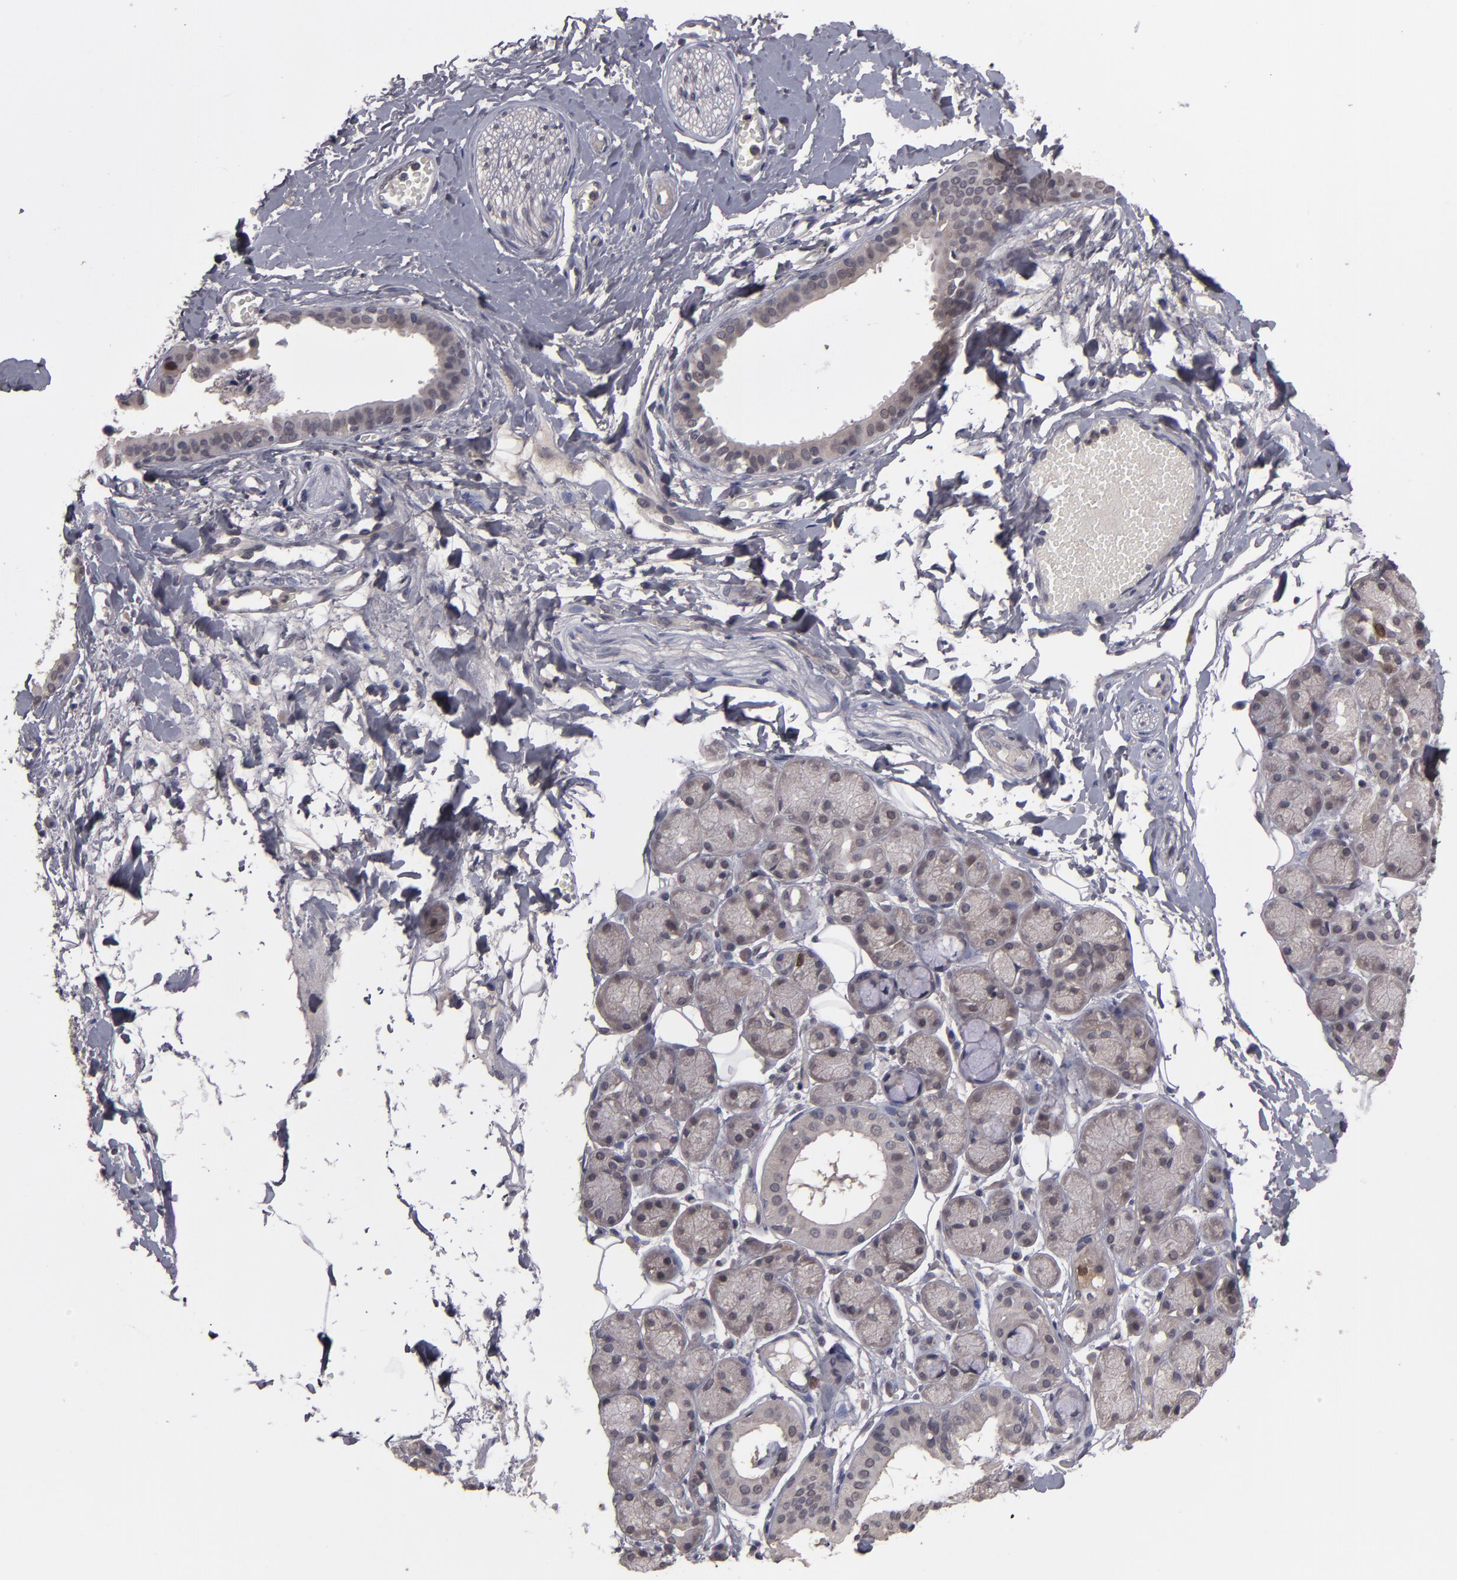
{"staining": {"intensity": "negative", "quantity": "none", "location": "none"}, "tissue": "salivary gland", "cell_type": "Glandular cells", "image_type": "normal", "snomed": [{"axis": "morphology", "description": "Normal tissue, NOS"}, {"axis": "topography", "description": "Skeletal muscle"}, {"axis": "topography", "description": "Oral tissue"}, {"axis": "topography", "description": "Salivary gland"}, {"axis": "topography", "description": "Peripheral nerve tissue"}], "caption": "Immunohistochemistry (IHC) of benign human salivary gland displays no expression in glandular cells.", "gene": "TYMS", "patient": {"sex": "male", "age": 54}}